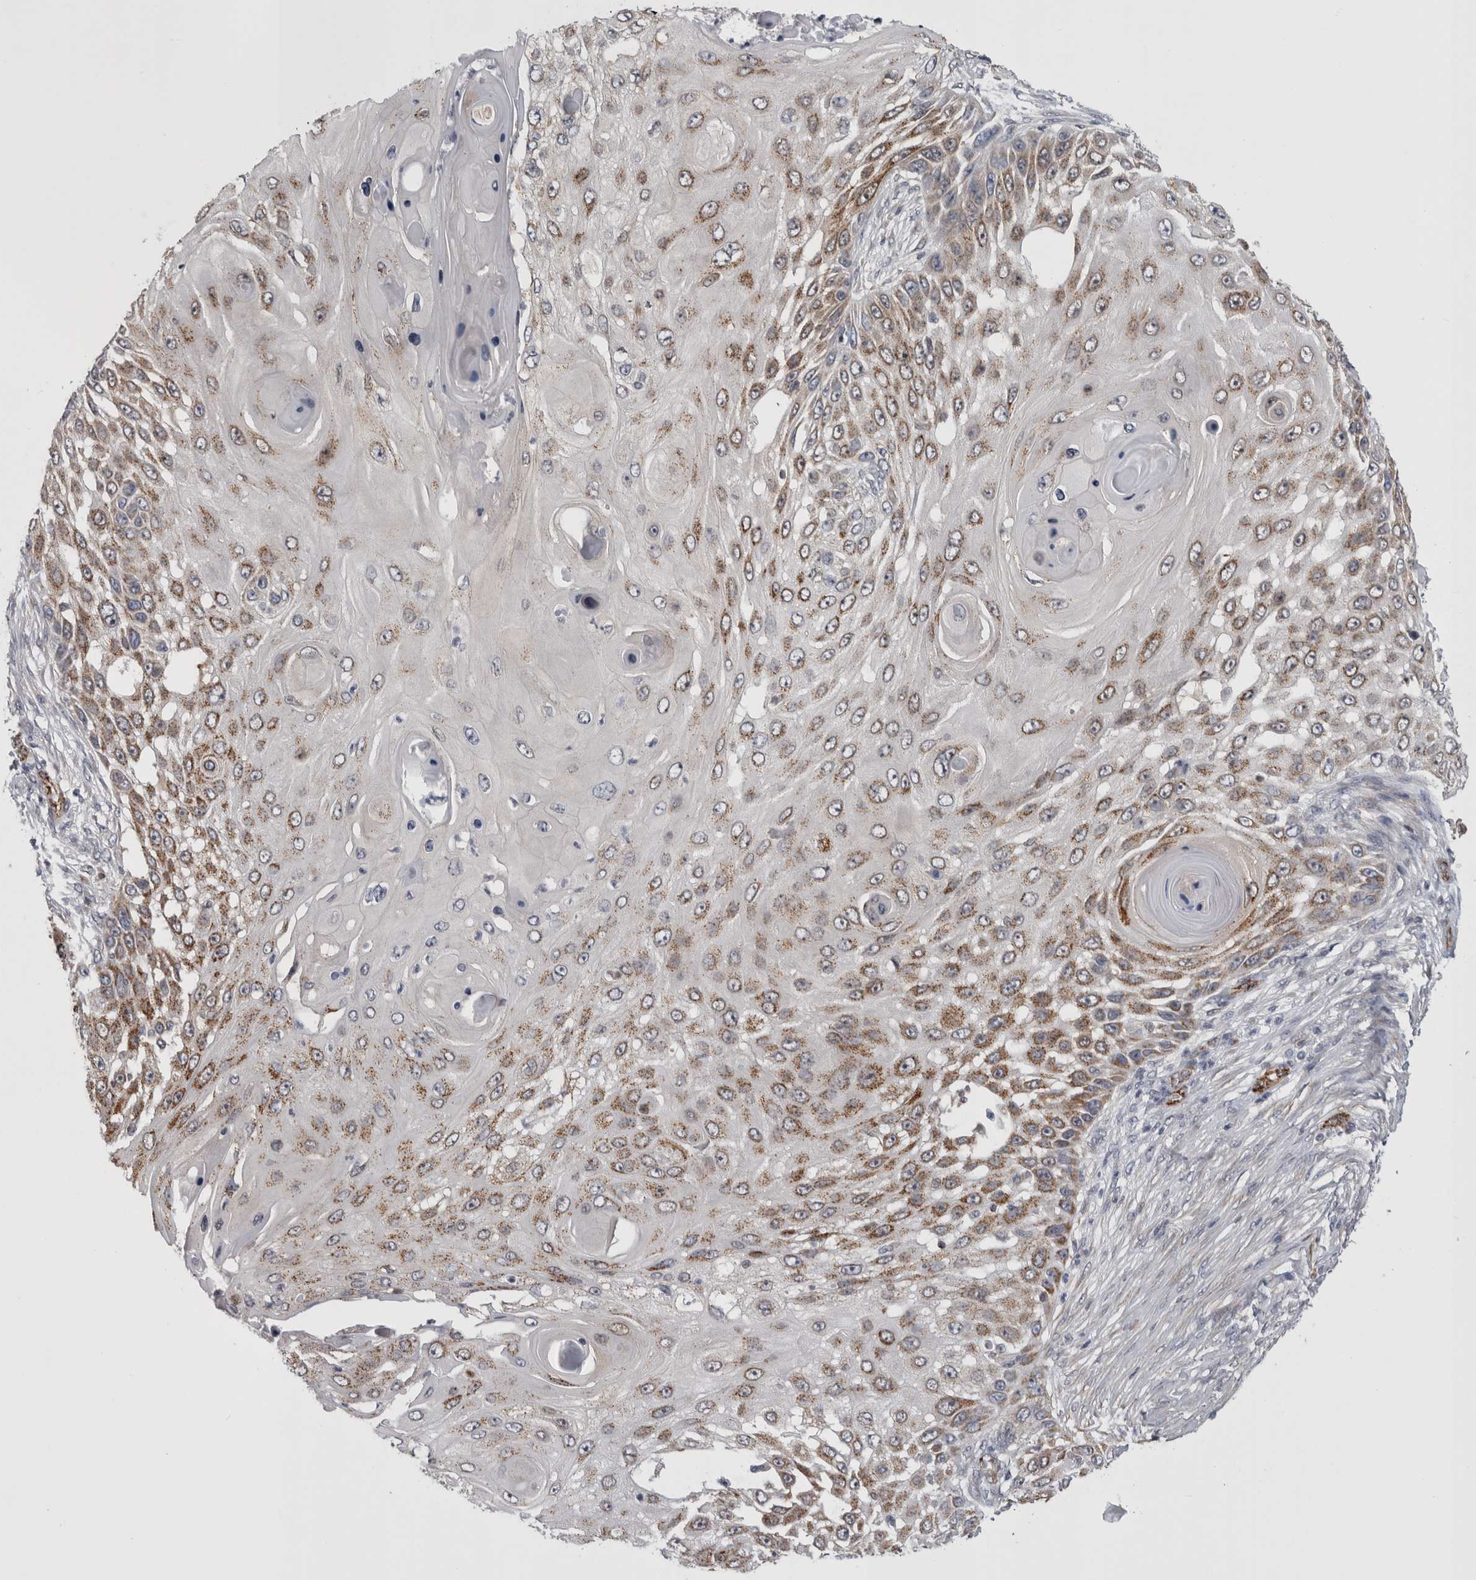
{"staining": {"intensity": "moderate", "quantity": ">75%", "location": "cytoplasmic/membranous"}, "tissue": "skin cancer", "cell_type": "Tumor cells", "image_type": "cancer", "snomed": [{"axis": "morphology", "description": "Squamous cell carcinoma, NOS"}, {"axis": "topography", "description": "Skin"}], "caption": "Moderate cytoplasmic/membranous positivity for a protein is appreciated in about >75% of tumor cells of skin cancer using immunohistochemistry (IHC).", "gene": "ACOT7", "patient": {"sex": "female", "age": 44}}